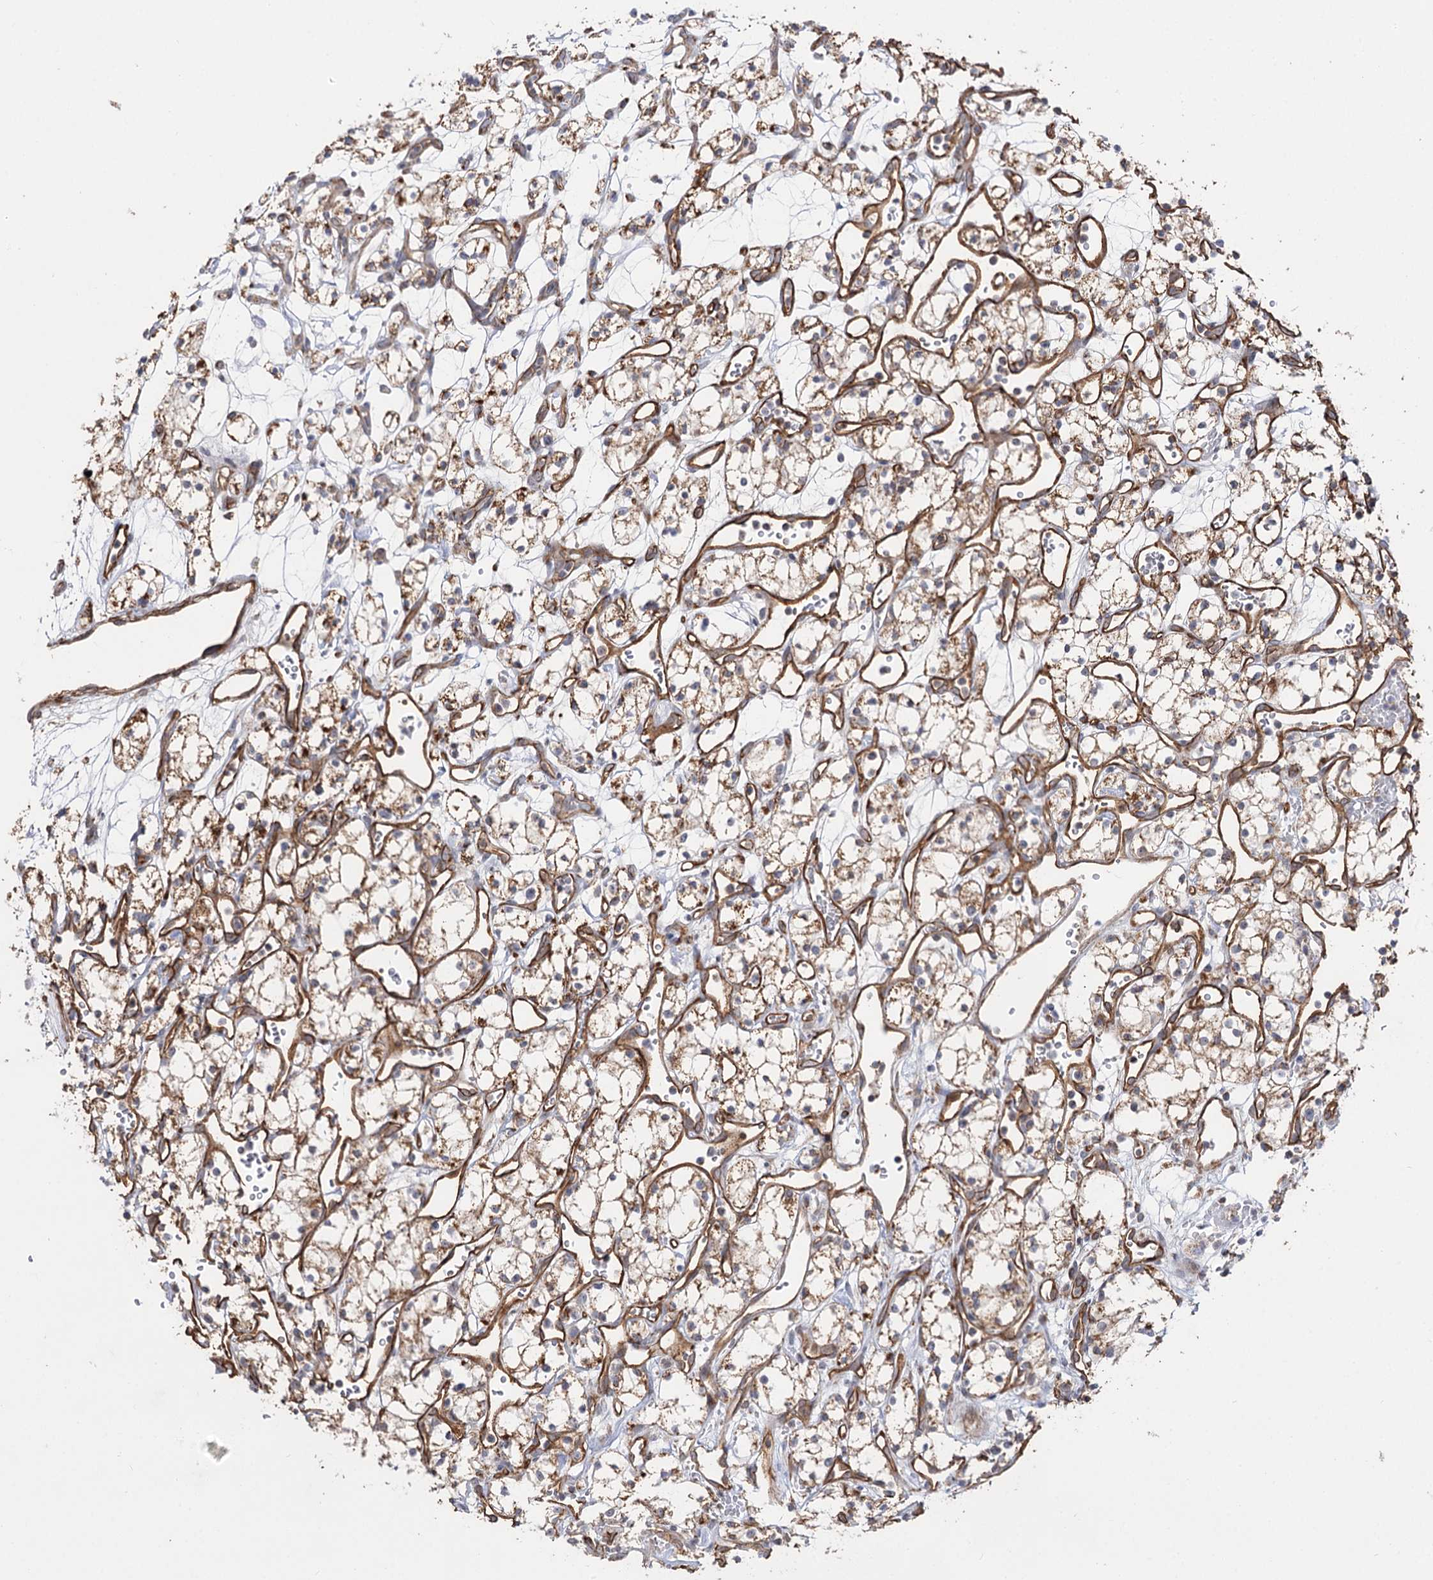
{"staining": {"intensity": "weak", "quantity": "25%-75%", "location": "cytoplasmic/membranous"}, "tissue": "renal cancer", "cell_type": "Tumor cells", "image_type": "cancer", "snomed": [{"axis": "morphology", "description": "Adenocarcinoma, NOS"}, {"axis": "topography", "description": "Kidney"}], "caption": "Tumor cells display low levels of weak cytoplasmic/membranous expression in about 25%-75% of cells in human renal adenocarcinoma.", "gene": "CBR4", "patient": {"sex": "male", "age": 59}}